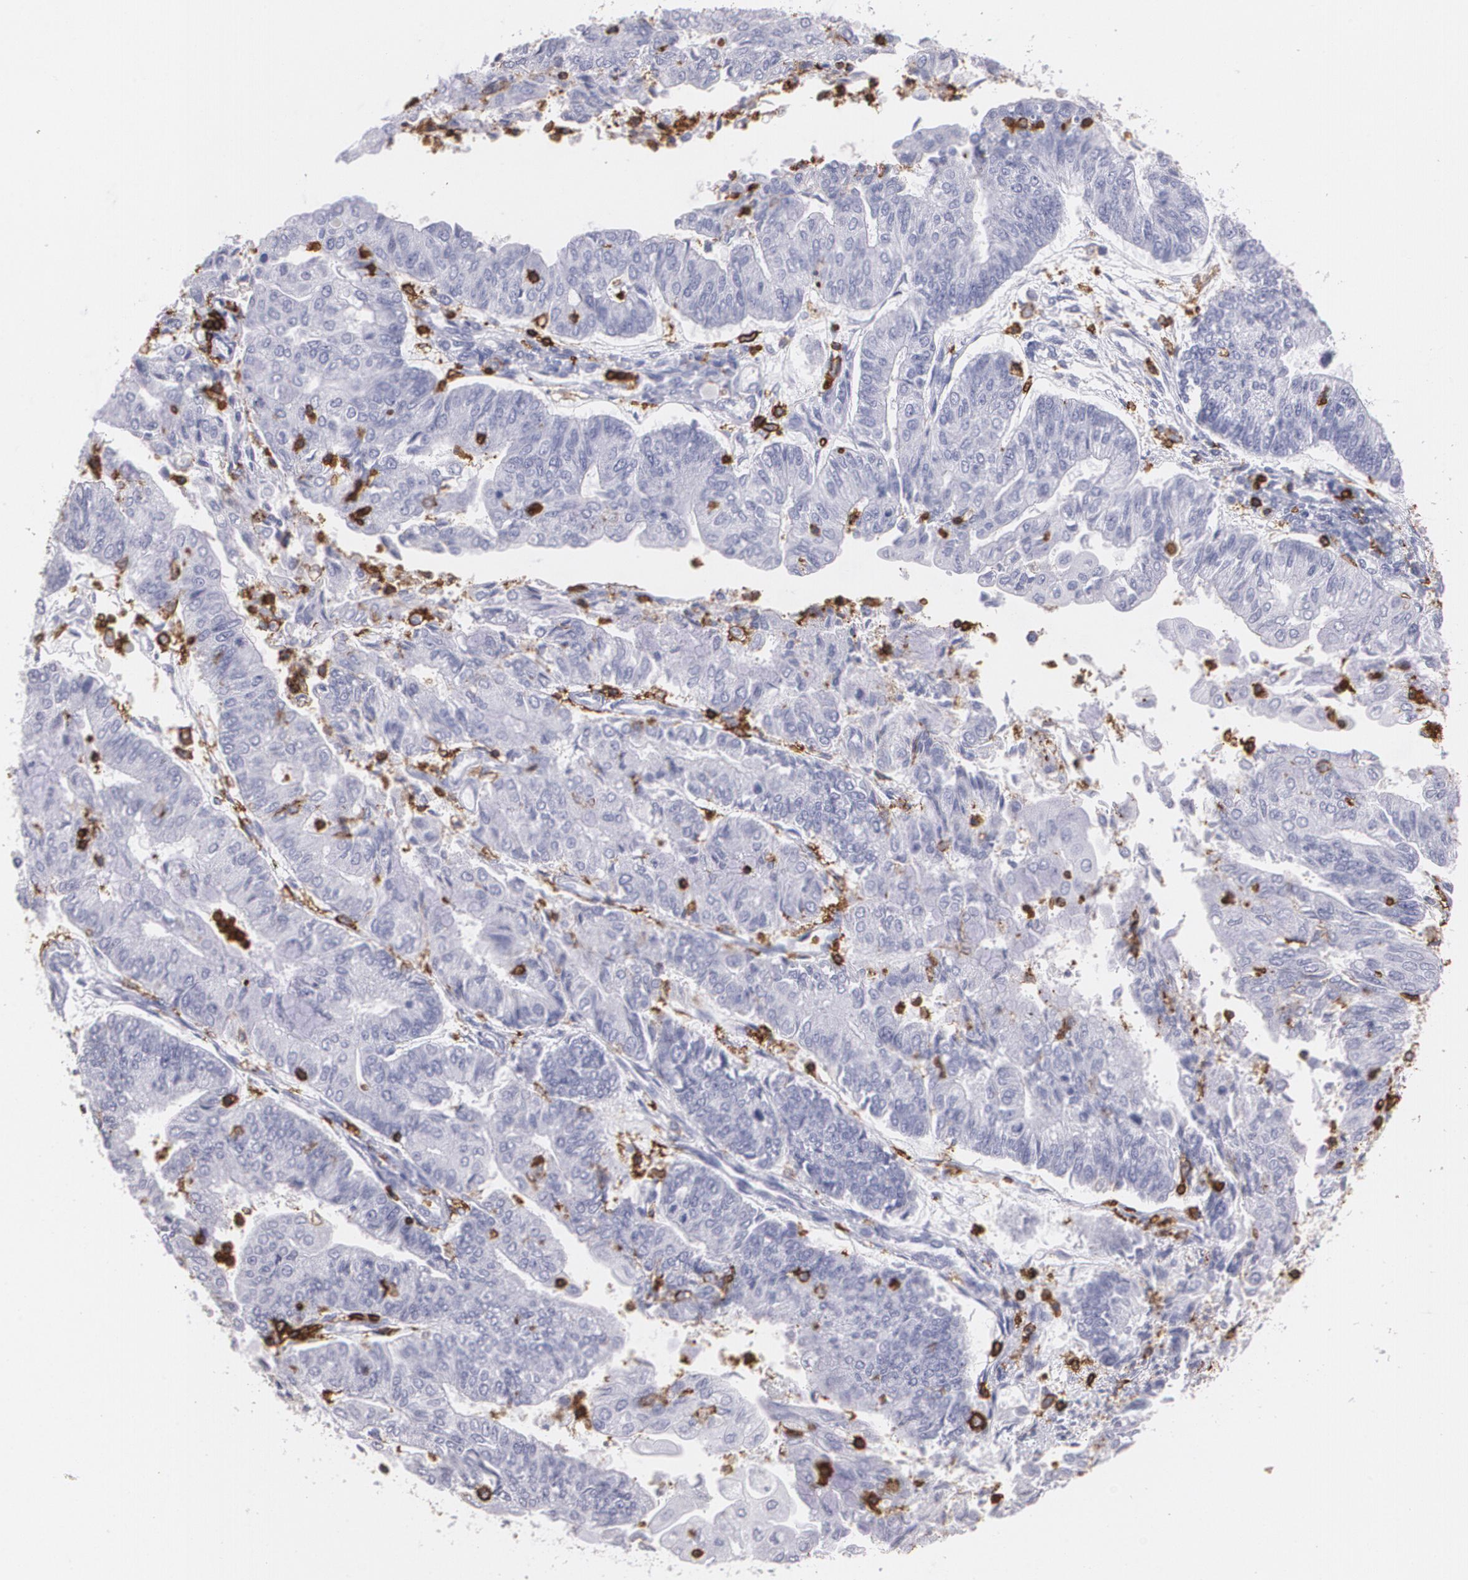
{"staining": {"intensity": "negative", "quantity": "none", "location": "none"}, "tissue": "endometrial cancer", "cell_type": "Tumor cells", "image_type": "cancer", "snomed": [{"axis": "morphology", "description": "Adenocarcinoma, NOS"}, {"axis": "topography", "description": "Endometrium"}], "caption": "Histopathology image shows no significant protein expression in tumor cells of adenocarcinoma (endometrial).", "gene": "PTPRC", "patient": {"sex": "female", "age": 59}}